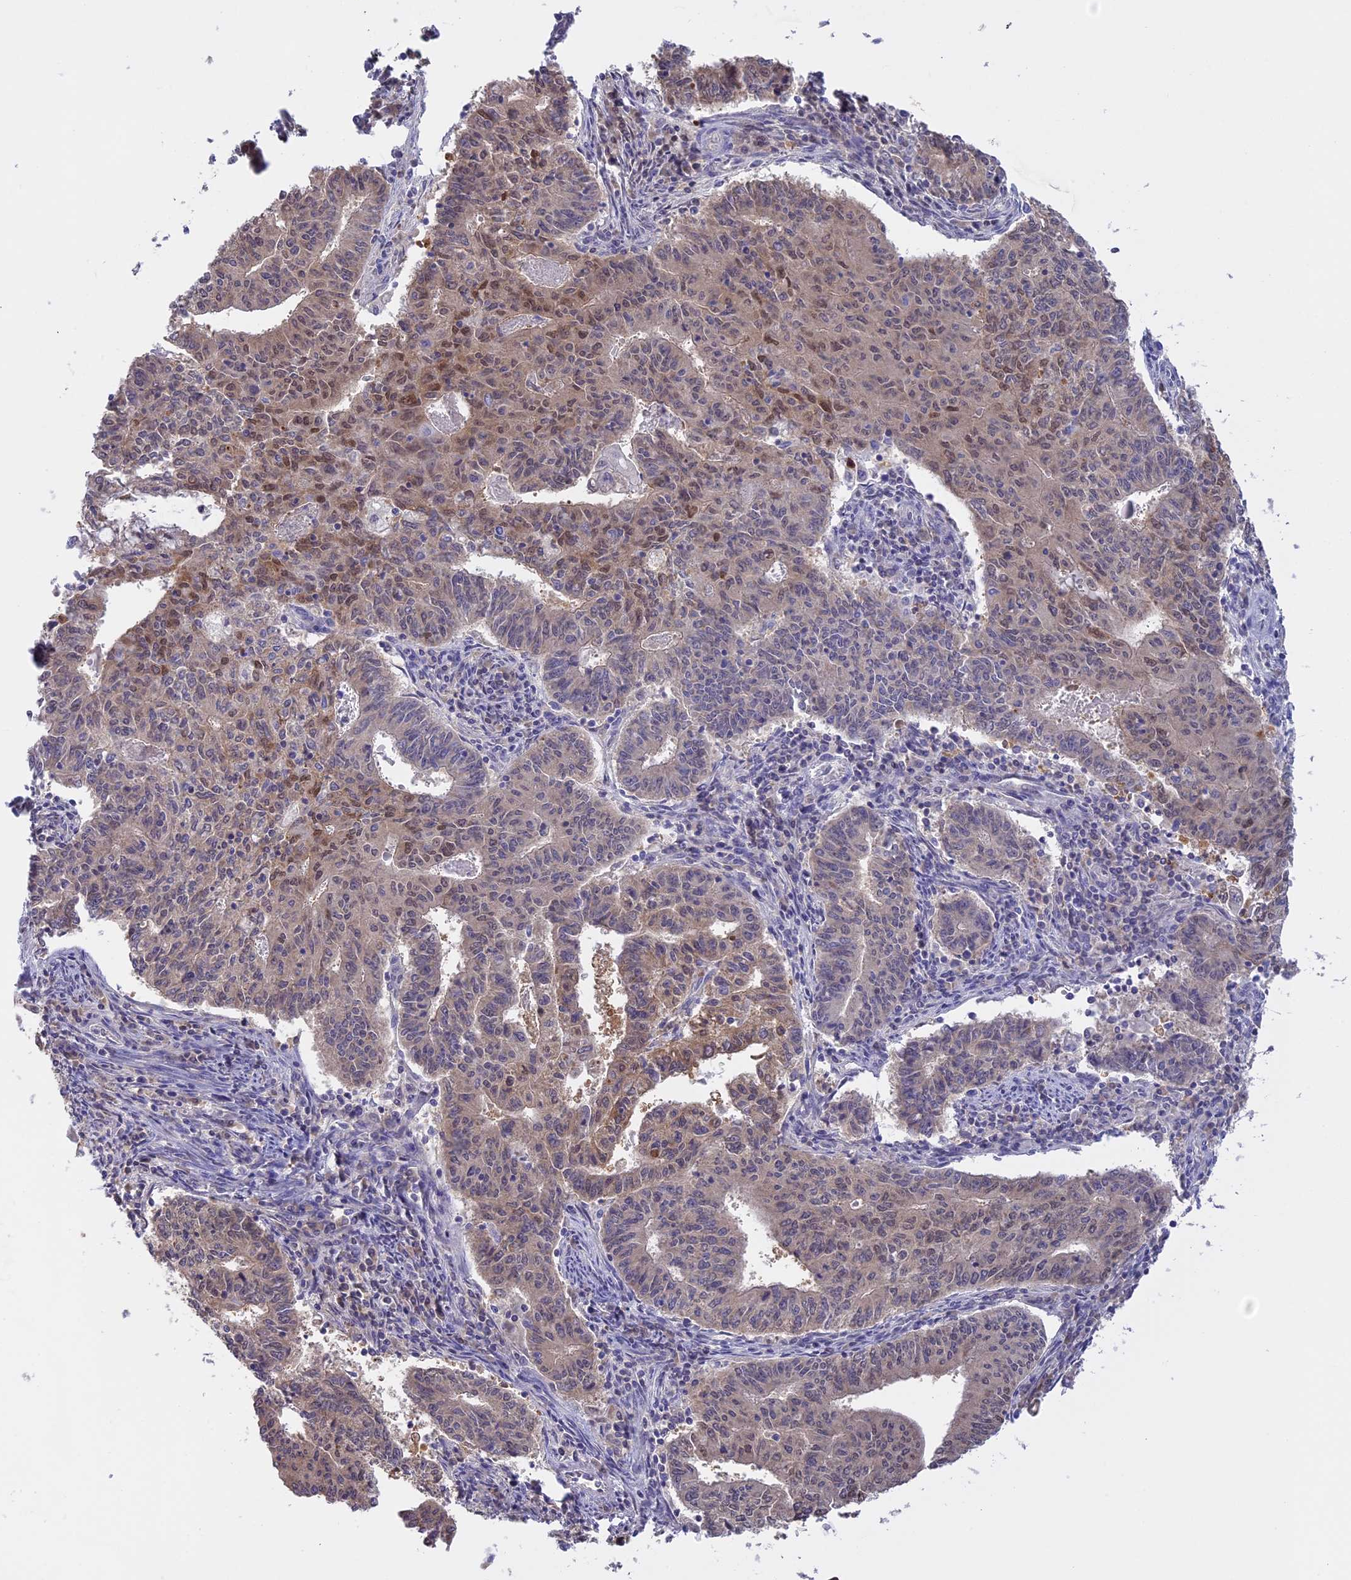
{"staining": {"intensity": "moderate", "quantity": "<25%", "location": "cytoplasmic/membranous,nuclear"}, "tissue": "endometrial cancer", "cell_type": "Tumor cells", "image_type": "cancer", "snomed": [{"axis": "morphology", "description": "Adenocarcinoma, NOS"}, {"axis": "topography", "description": "Endometrium"}], "caption": "Protein expression analysis of human endometrial cancer reveals moderate cytoplasmic/membranous and nuclear positivity in approximately <25% of tumor cells. Using DAB (brown) and hematoxylin (blue) stains, captured at high magnification using brightfield microscopy.", "gene": "IZUMO2", "patient": {"sex": "female", "age": 59}}